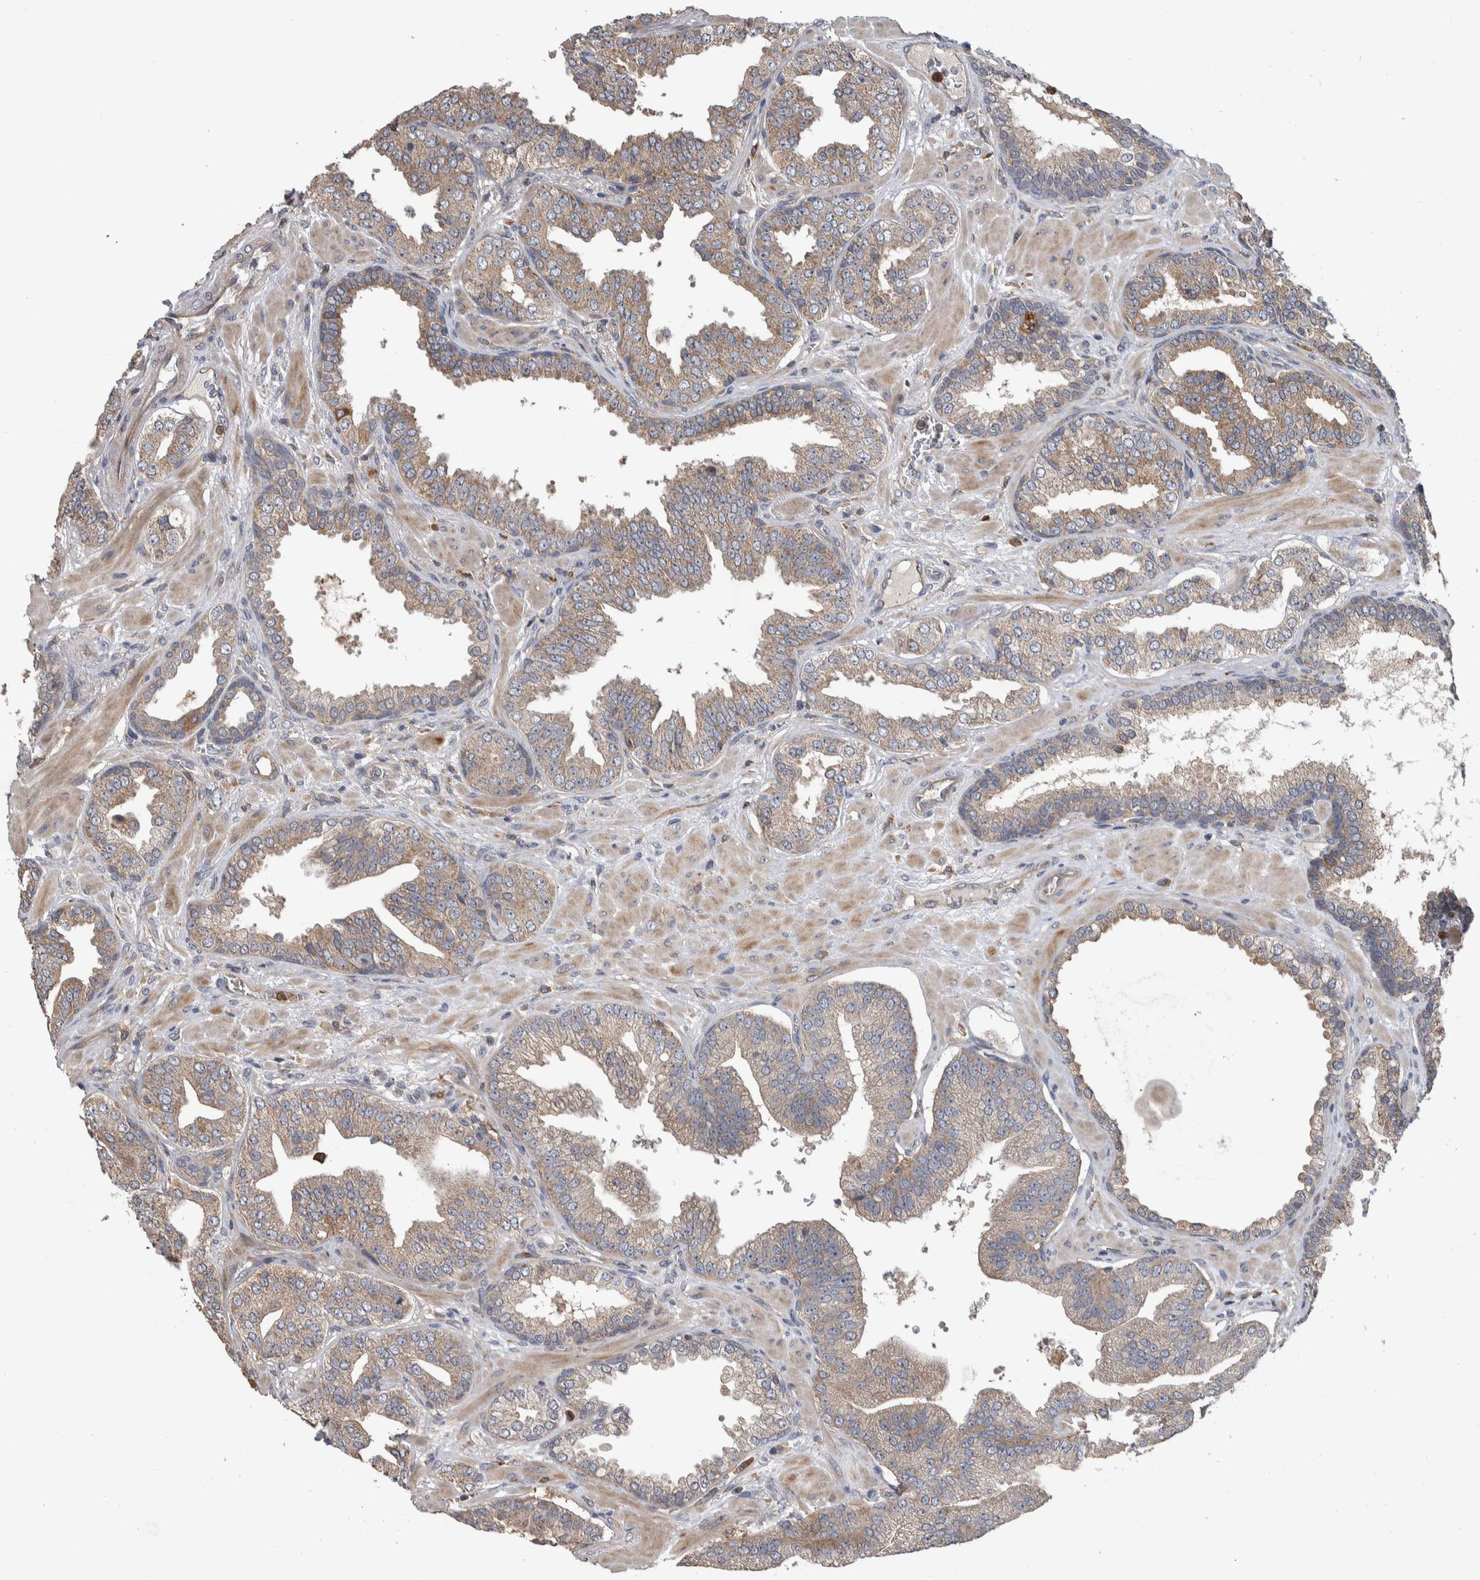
{"staining": {"intensity": "weak", "quantity": ">75%", "location": "cytoplasmic/membranous"}, "tissue": "prostate cancer", "cell_type": "Tumor cells", "image_type": "cancer", "snomed": [{"axis": "morphology", "description": "Adenocarcinoma, Low grade"}, {"axis": "topography", "description": "Prostate"}], "caption": "A high-resolution micrograph shows IHC staining of prostate cancer (low-grade adenocarcinoma), which shows weak cytoplasmic/membranous positivity in approximately >75% of tumor cells. (DAB (3,3'-diaminobenzidine) IHC with brightfield microscopy, high magnification).", "gene": "SDCBP", "patient": {"sex": "male", "age": 62}}